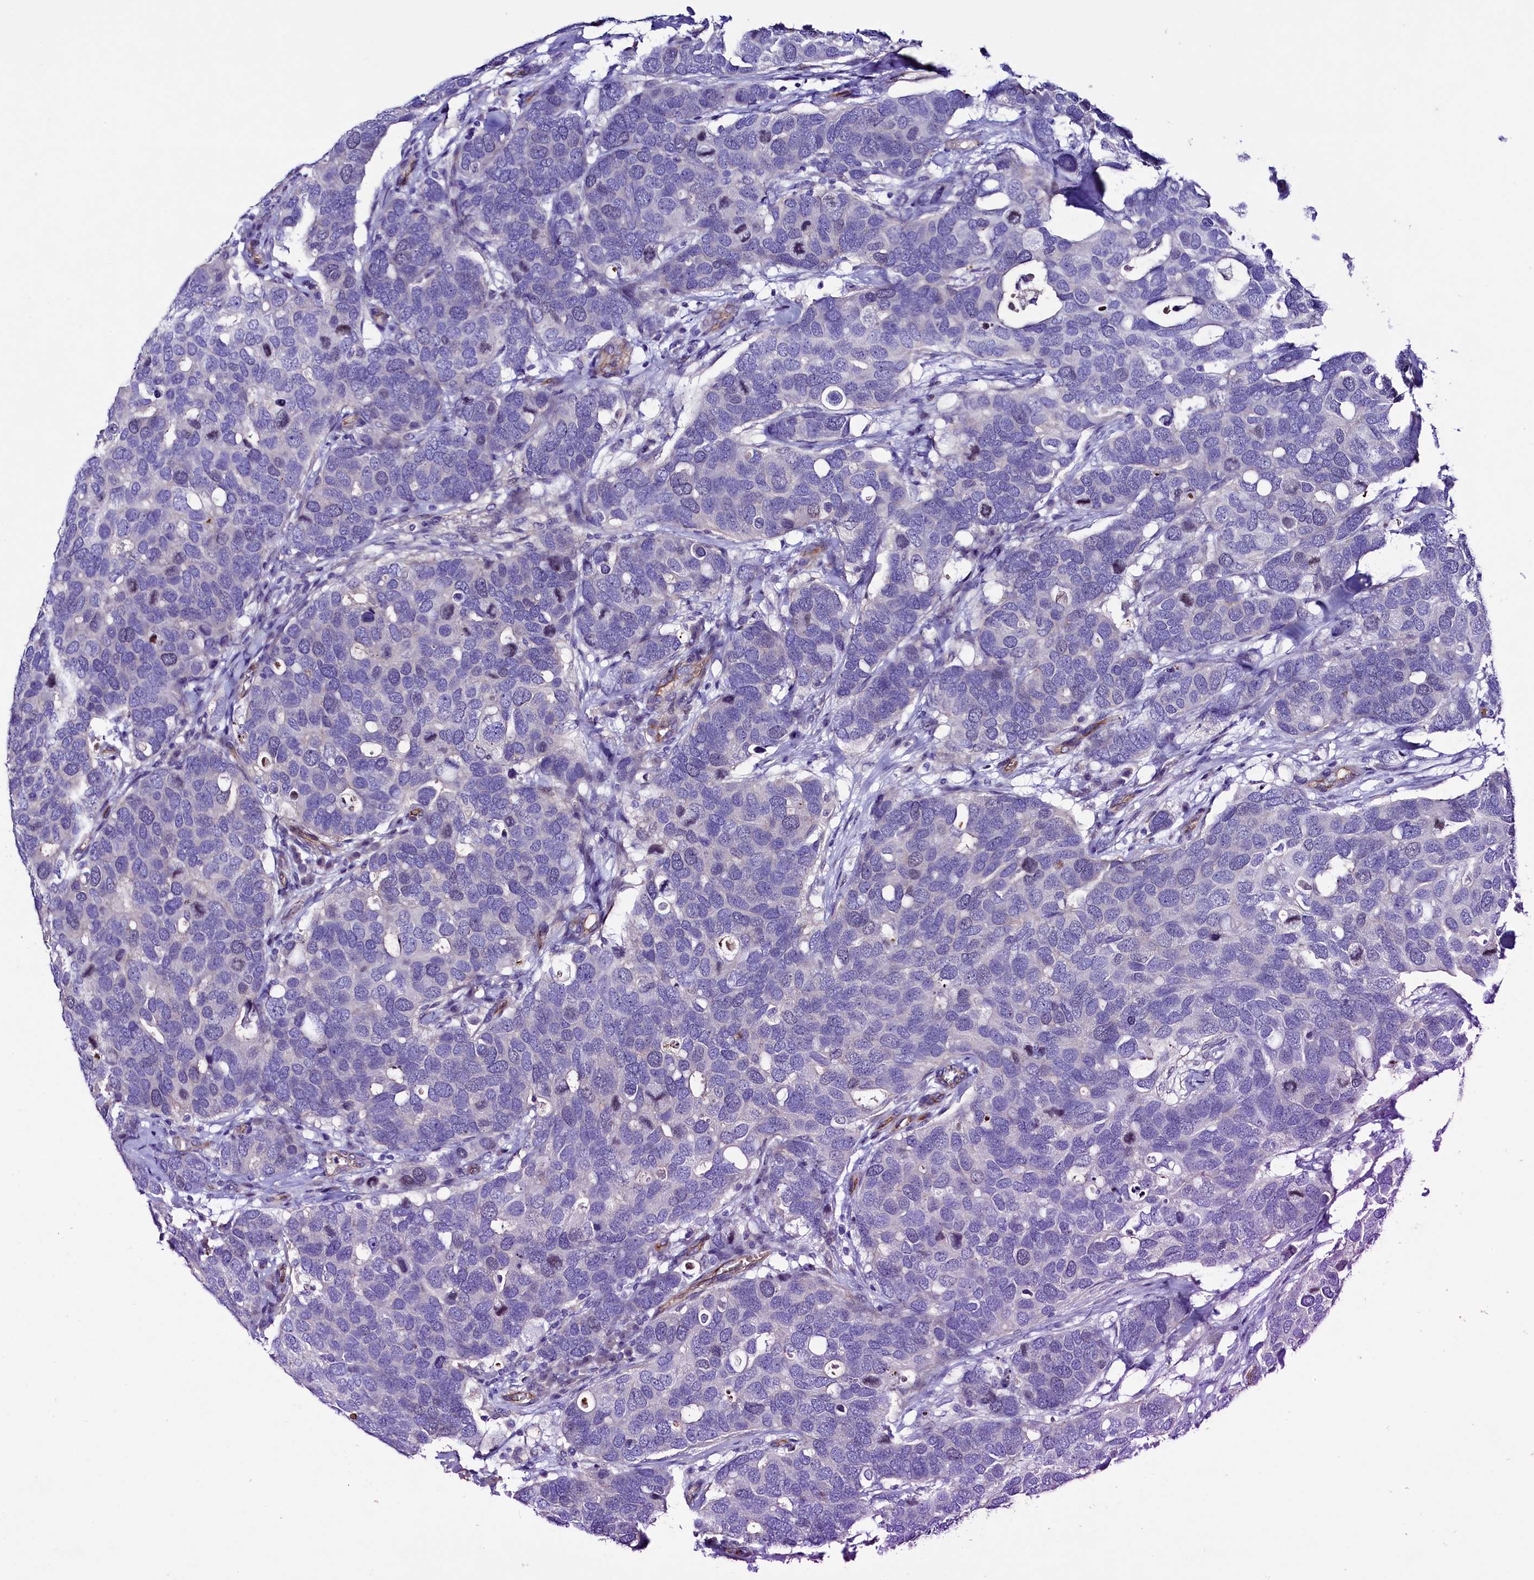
{"staining": {"intensity": "negative", "quantity": "none", "location": "none"}, "tissue": "breast cancer", "cell_type": "Tumor cells", "image_type": "cancer", "snomed": [{"axis": "morphology", "description": "Duct carcinoma"}, {"axis": "topography", "description": "Breast"}], "caption": "Tumor cells are negative for brown protein staining in breast cancer (invasive ductal carcinoma).", "gene": "SLF1", "patient": {"sex": "female", "age": 83}}